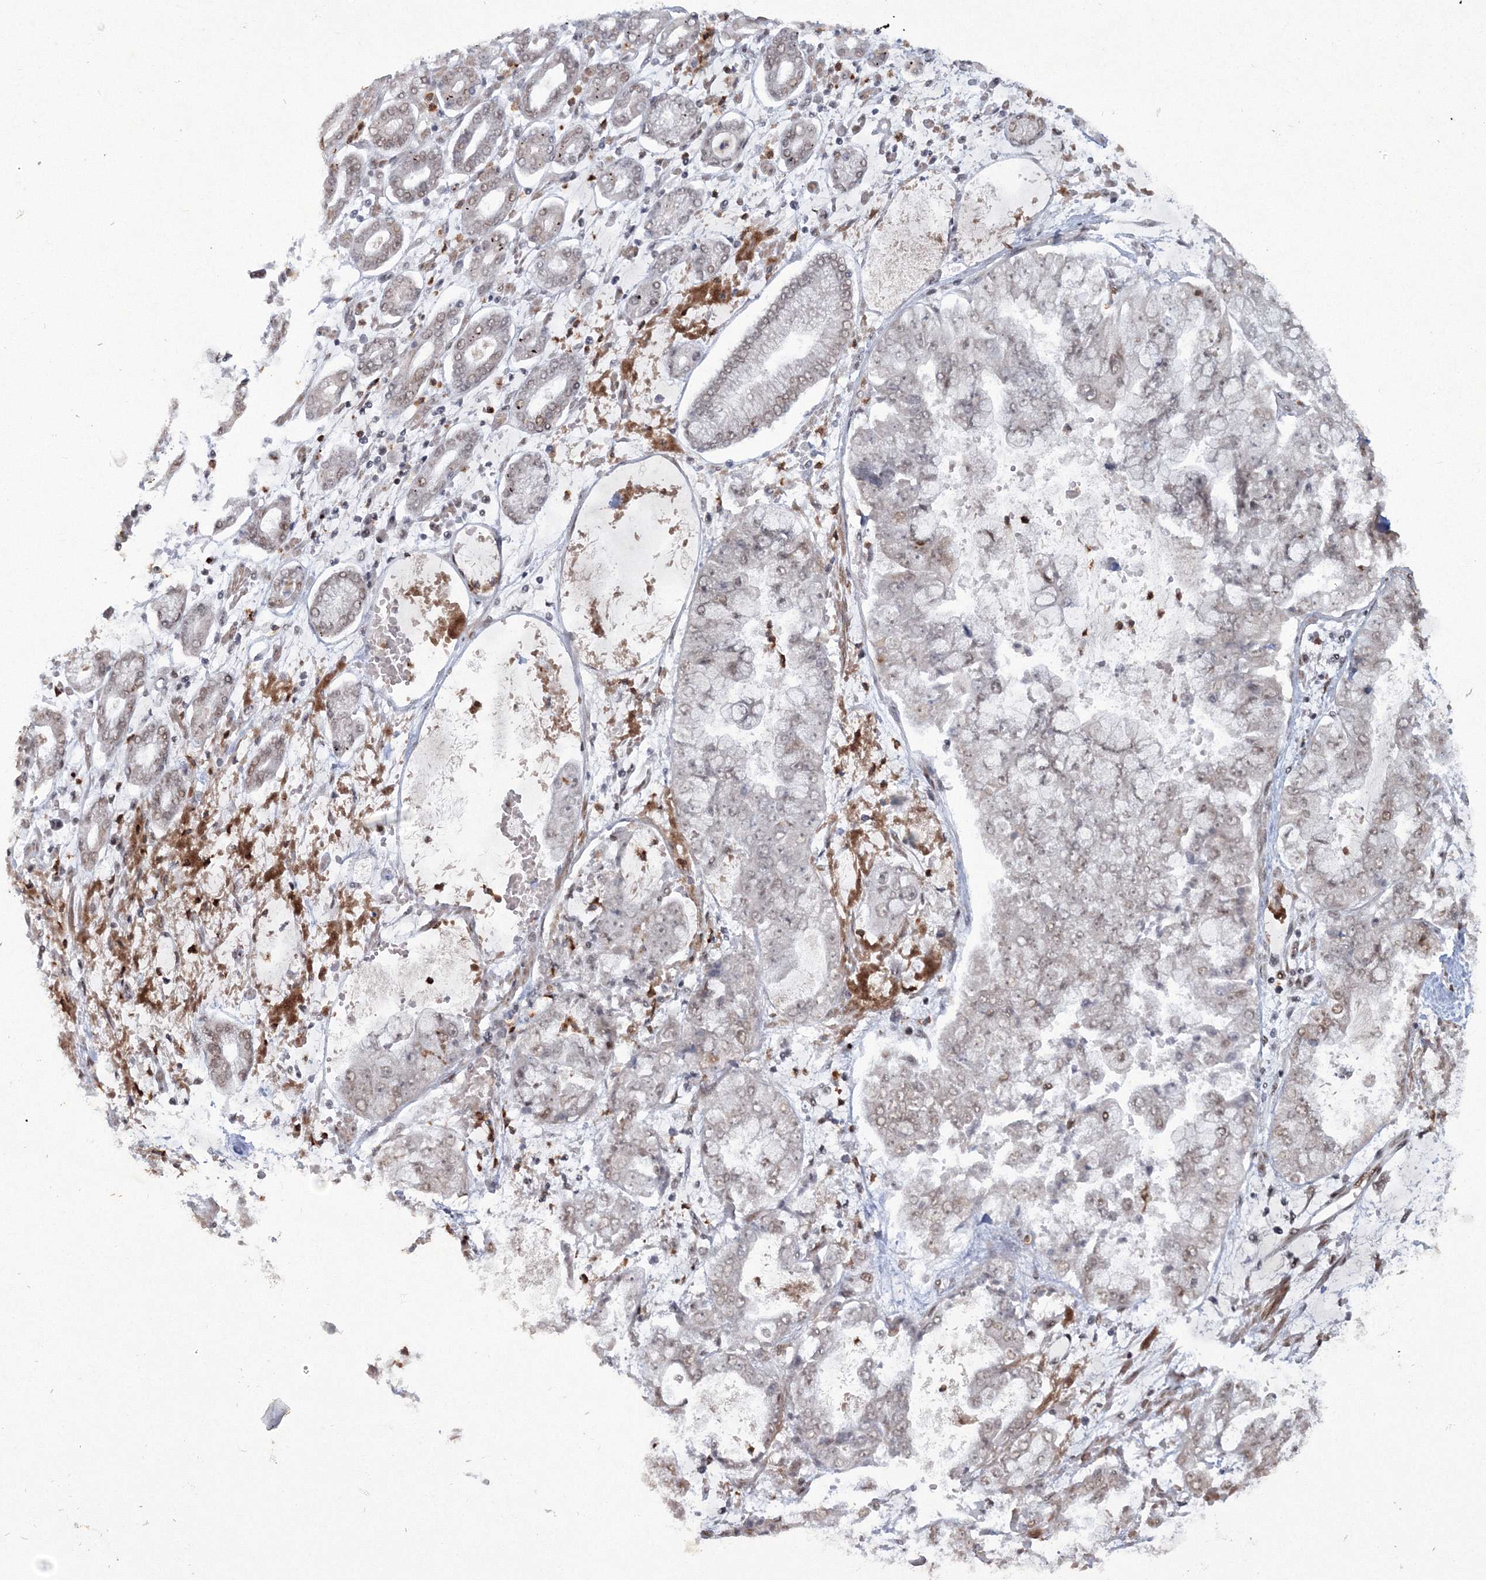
{"staining": {"intensity": "negative", "quantity": "none", "location": "none"}, "tissue": "stomach cancer", "cell_type": "Tumor cells", "image_type": "cancer", "snomed": [{"axis": "morphology", "description": "Adenocarcinoma, NOS"}, {"axis": "topography", "description": "Stomach"}], "caption": "High power microscopy photomicrograph of an immunohistochemistry (IHC) image of adenocarcinoma (stomach), revealing no significant positivity in tumor cells.", "gene": "C3orf33", "patient": {"sex": "male", "age": 76}}